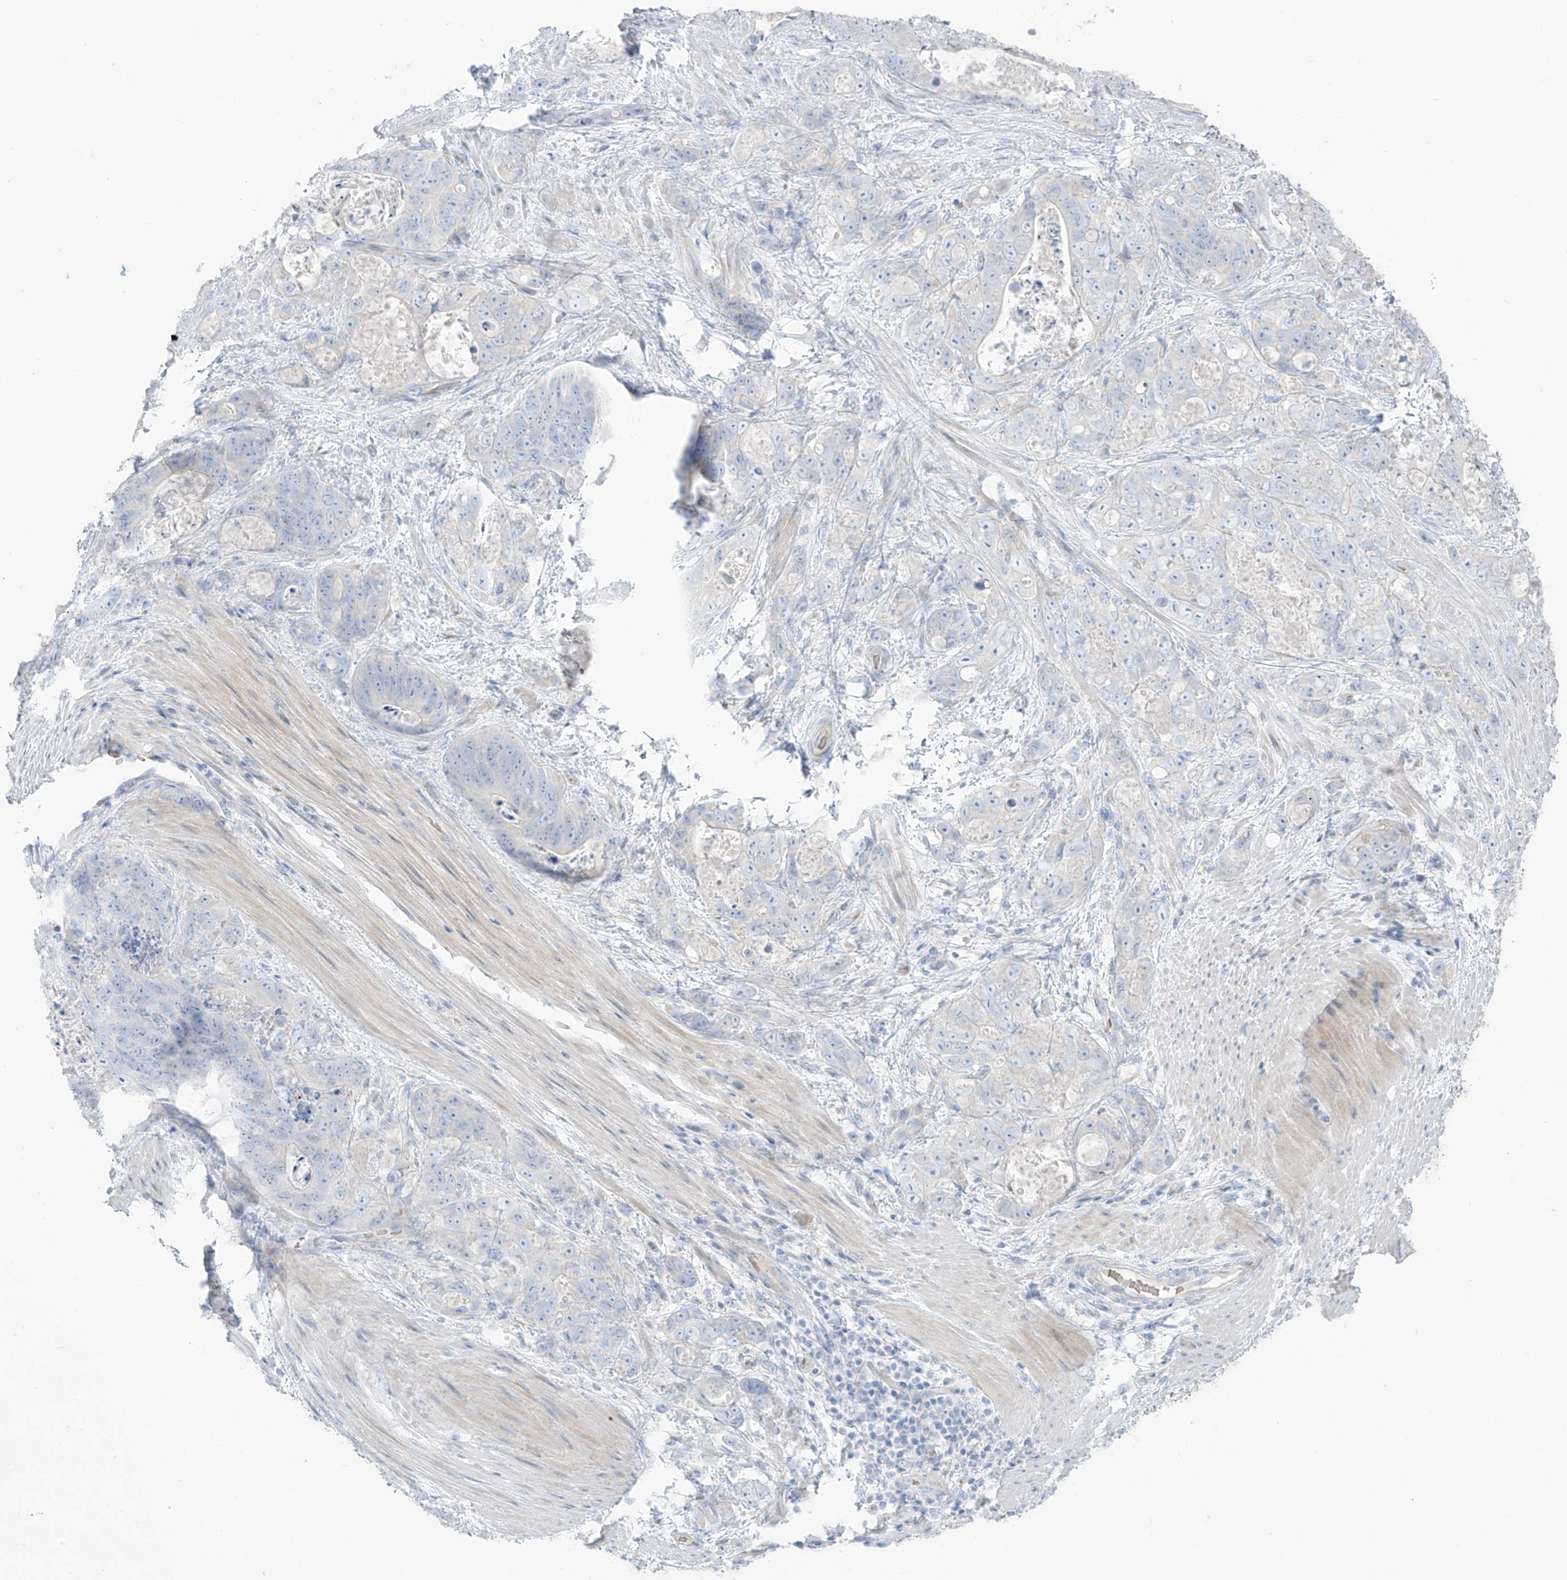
{"staining": {"intensity": "negative", "quantity": "none", "location": "none"}, "tissue": "stomach cancer", "cell_type": "Tumor cells", "image_type": "cancer", "snomed": [{"axis": "morphology", "description": "Normal tissue, NOS"}, {"axis": "morphology", "description": "Adenocarcinoma, NOS"}, {"axis": "topography", "description": "Stomach"}], "caption": "Immunohistochemical staining of human stomach adenocarcinoma shows no significant positivity in tumor cells. (Brightfield microscopy of DAB (3,3'-diaminobenzidine) IHC at high magnification).", "gene": "ASPRV1", "patient": {"sex": "female", "age": 89}}